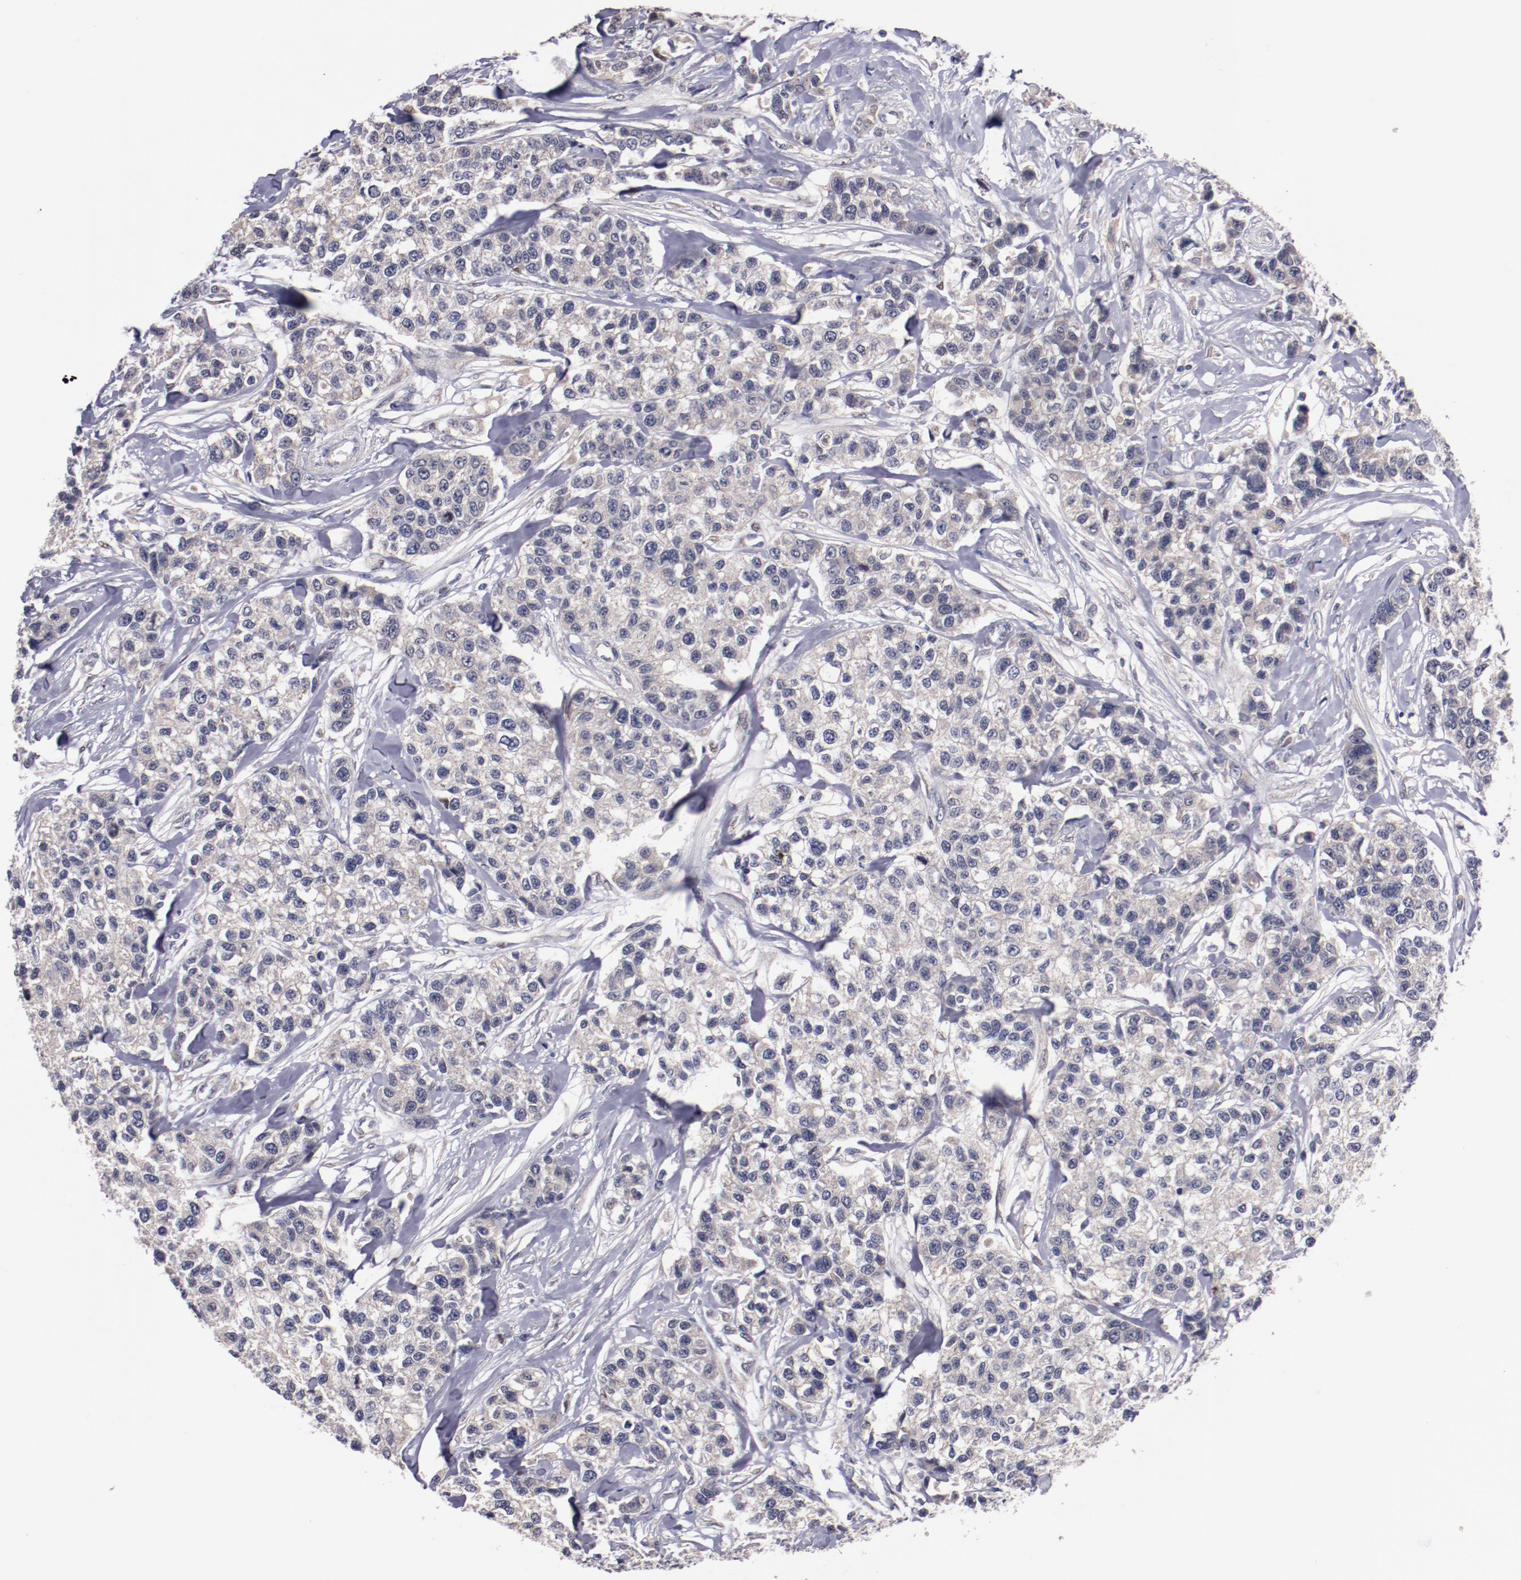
{"staining": {"intensity": "weak", "quantity": ">75%", "location": "cytoplasmic/membranous"}, "tissue": "breast cancer", "cell_type": "Tumor cells", "image_type": "cancer", "snomed": [{"axis": "morphology", "description": "Duct carcinoma"}, {"axis": "topography", "description": "Breast"}], "caption": "Protein staining of breast cancer (infiltrating ductal carcinoma) tissue displays weak cytoplasmic/membranous positivity in about >75% of tumor cells.", "gene": "FAM81A", "patient": {"sex": "female", "age": 51}}